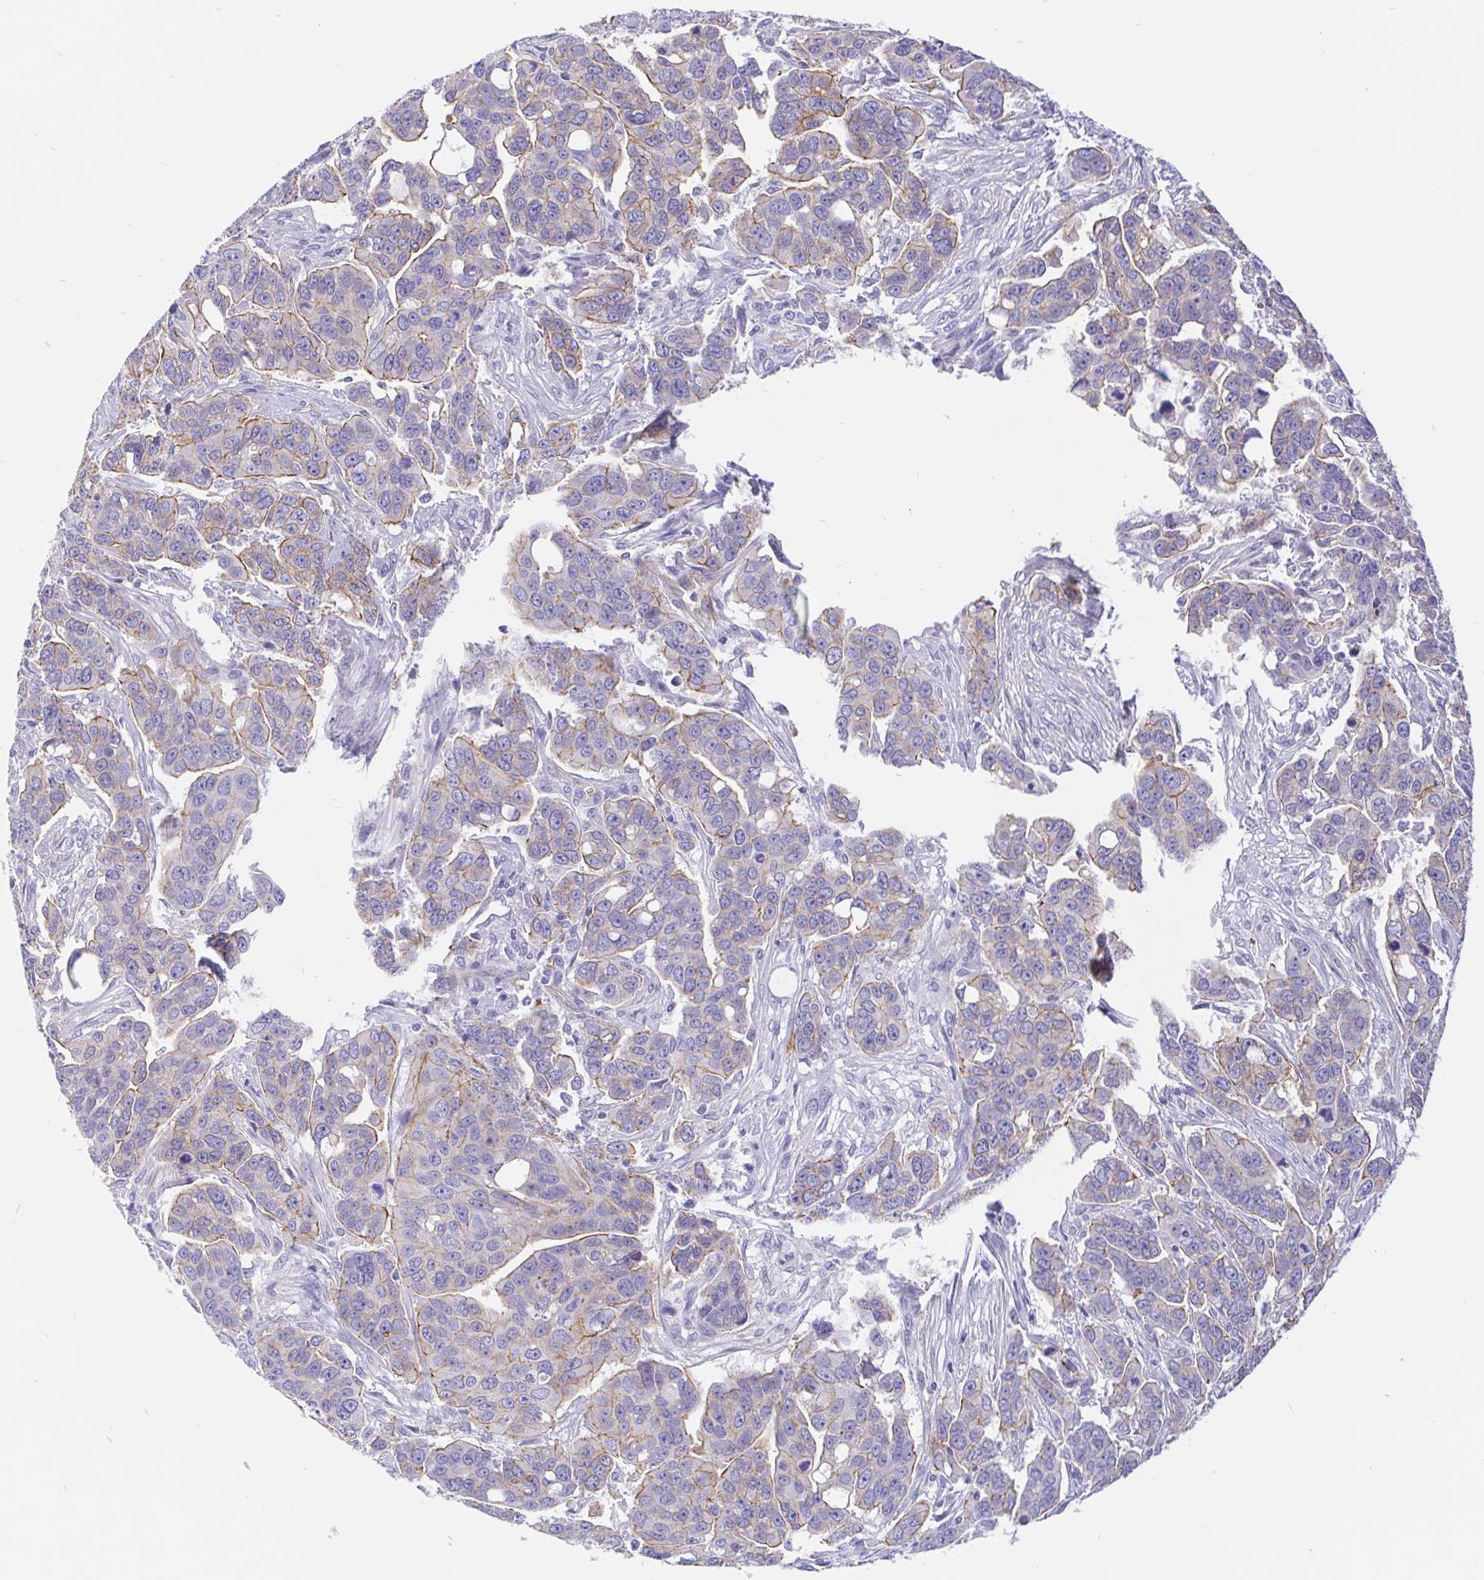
{"staining": {"intensity": "weak", "quantity": "25%-75%", "location": "cytoplasmic/membranous"}, "tissue": "ovarian cancer", "cell_type": "Tumor cells", "image_type": "cancer", "snomed": [{"axis": "morphology", "description": "Carcinoma, endometroid"}, {"axis": "topography", "description": "Ovary"}], "caption": "Ovarian cancer stained for a protein reveals weak cytoplasmic/membranous positivity in tumor cells.", "gene": "LIMCH1", "patient": {"sex": "female", "age": 78}}